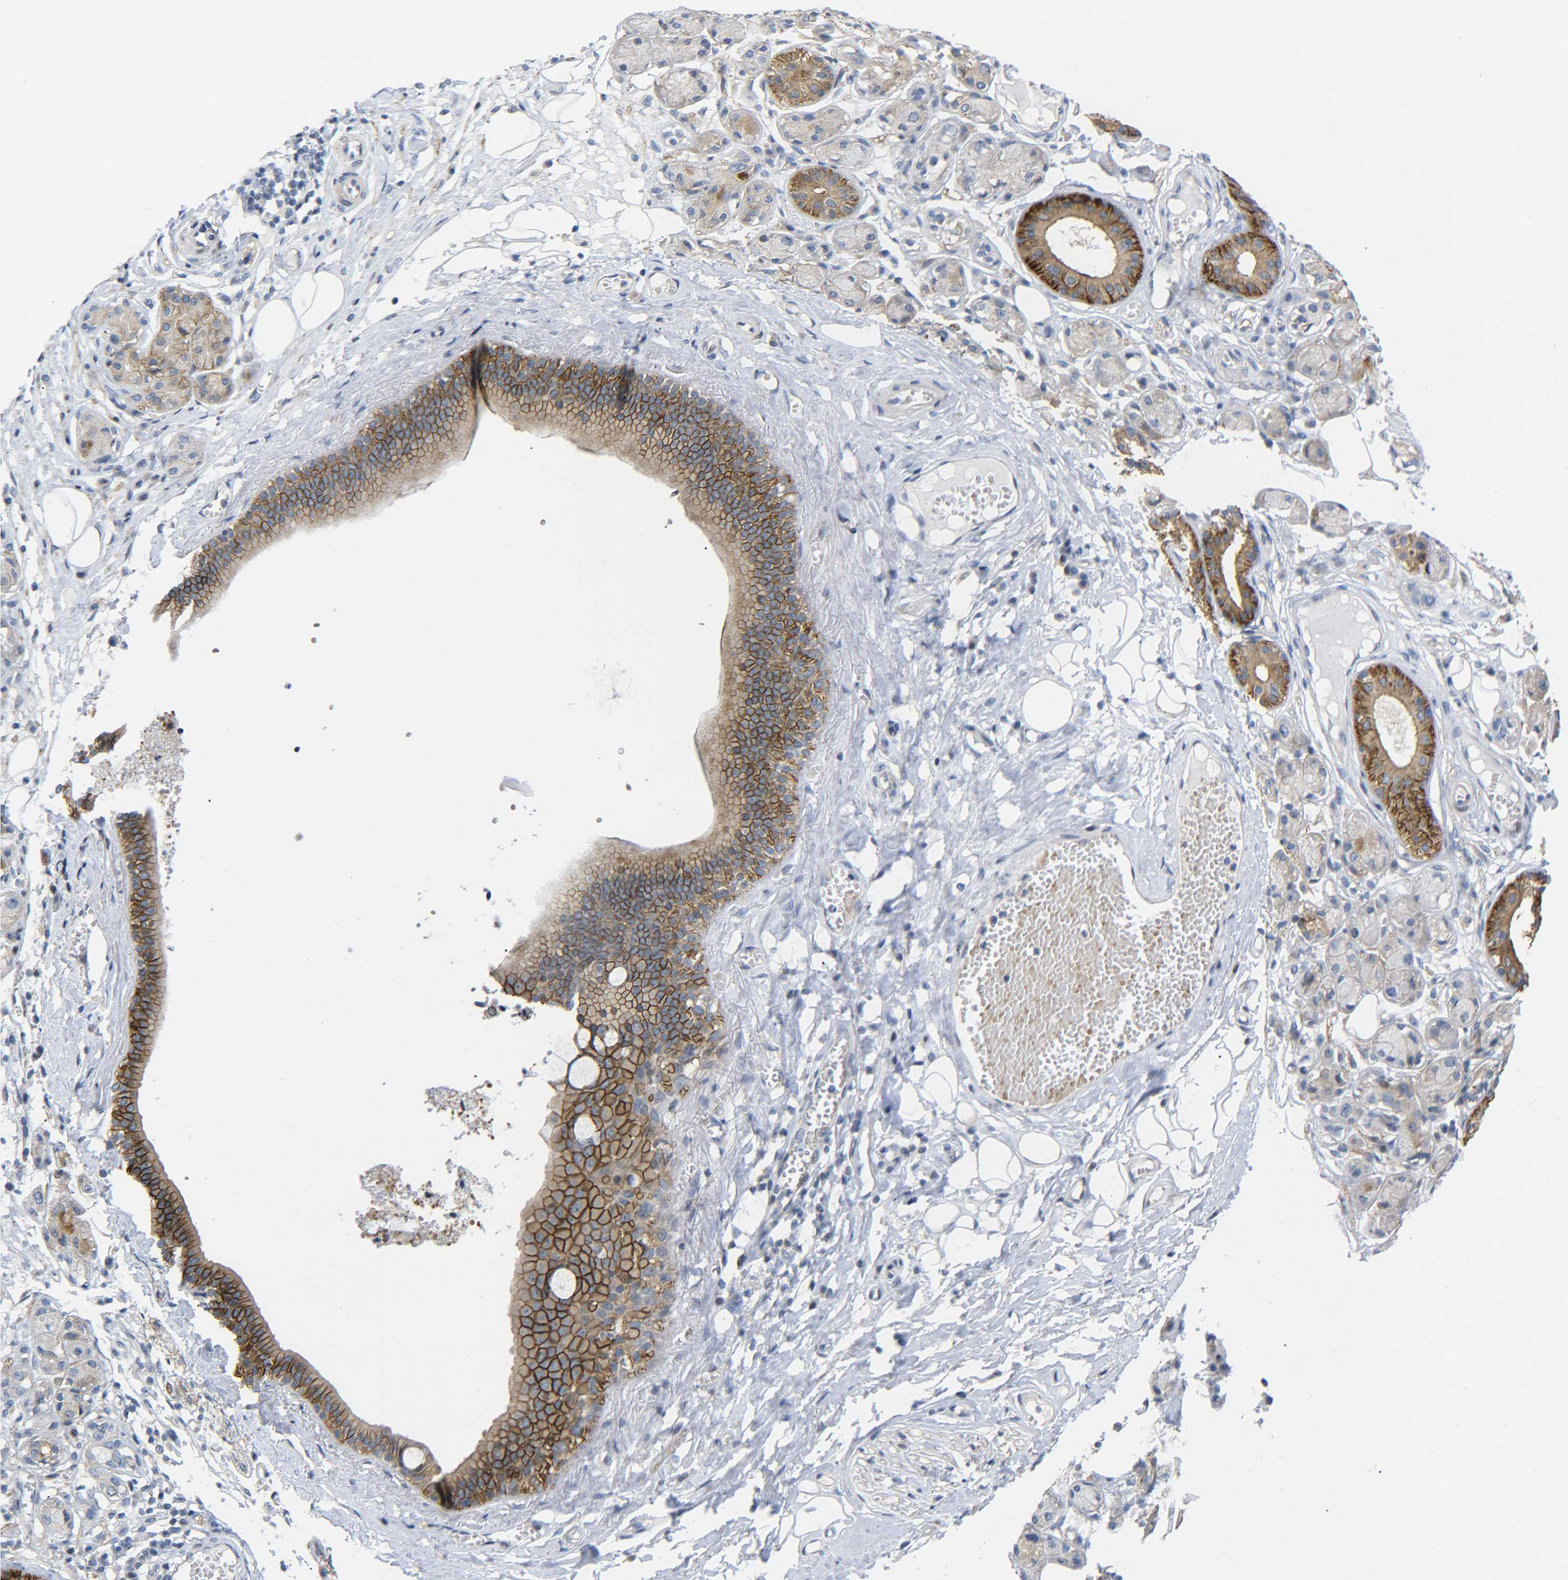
{"staining": {"intensity": "weak", "quantity": "<25%", "location": "cytoplasmic/membranous"}, "tissue": "adipose tissue", "cell_type": "Adipocytes", "image_type": "normal", "snomed": [{"axis": "morphology", "description": "Normal tissue, NOS"}, {"axis": "morphology", "description": "Inflammation, NOS"}, {"axis": "topography", "description": "Salivary gland"}, {"axis": "topography", "description": "Peripheral nerve tissue"}], "caption": "IHC micrograph of benign adipose tissue stained for a protein (brown), which displays no positivity in adipocytes. Nuclei are stained in blue.", "gene": "CMTM1", "patient": {"sex": "female", "age": 75}}